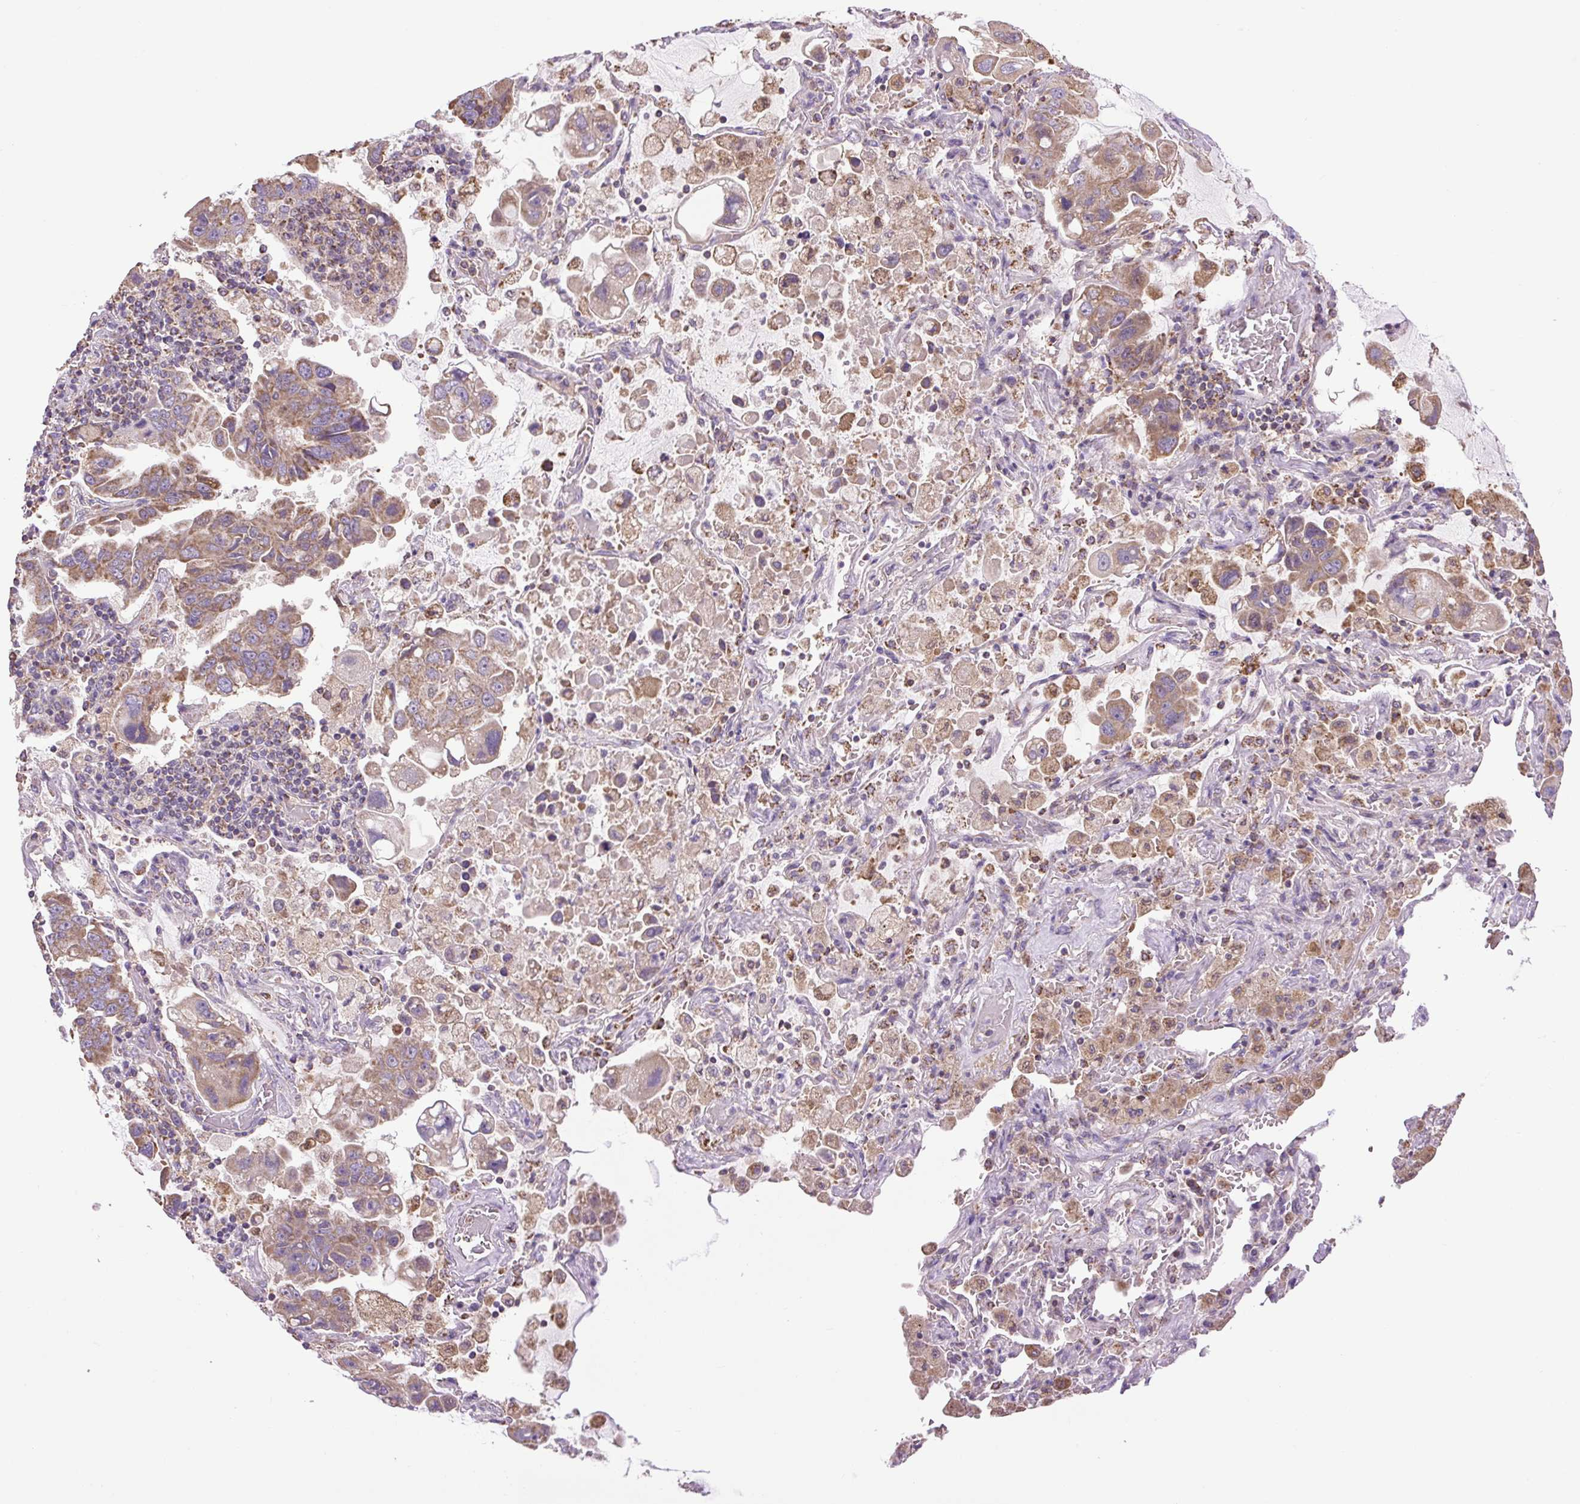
{"staining": {"intensity": "moderate", "quantity": ">75%", "location": "cytoplasmic/membranous"}, "tissue": "lung cancer", "cell_type": "Tumor cells", "image_type": "cancer", "snomed": [{"axis": "morphology", "description": "Adenocarcinoma, NOS"}, {"axis": "topography", "description": "Lung"}], "caption": "Immunohistochemistry (IHC) of human lung adenocarcinoma demonstrates medium levels of moderate cytoplasmic/membranous positivity in approximately >75% of tumor cells. (Stains: DAB (3,3'-diaminobenzidine) in brown, nuclei in blue, Microscopy: brightfield microscopy at high magnification).", "gene": "PLCG1", "patient": {"sex": "male", "age": 64}}